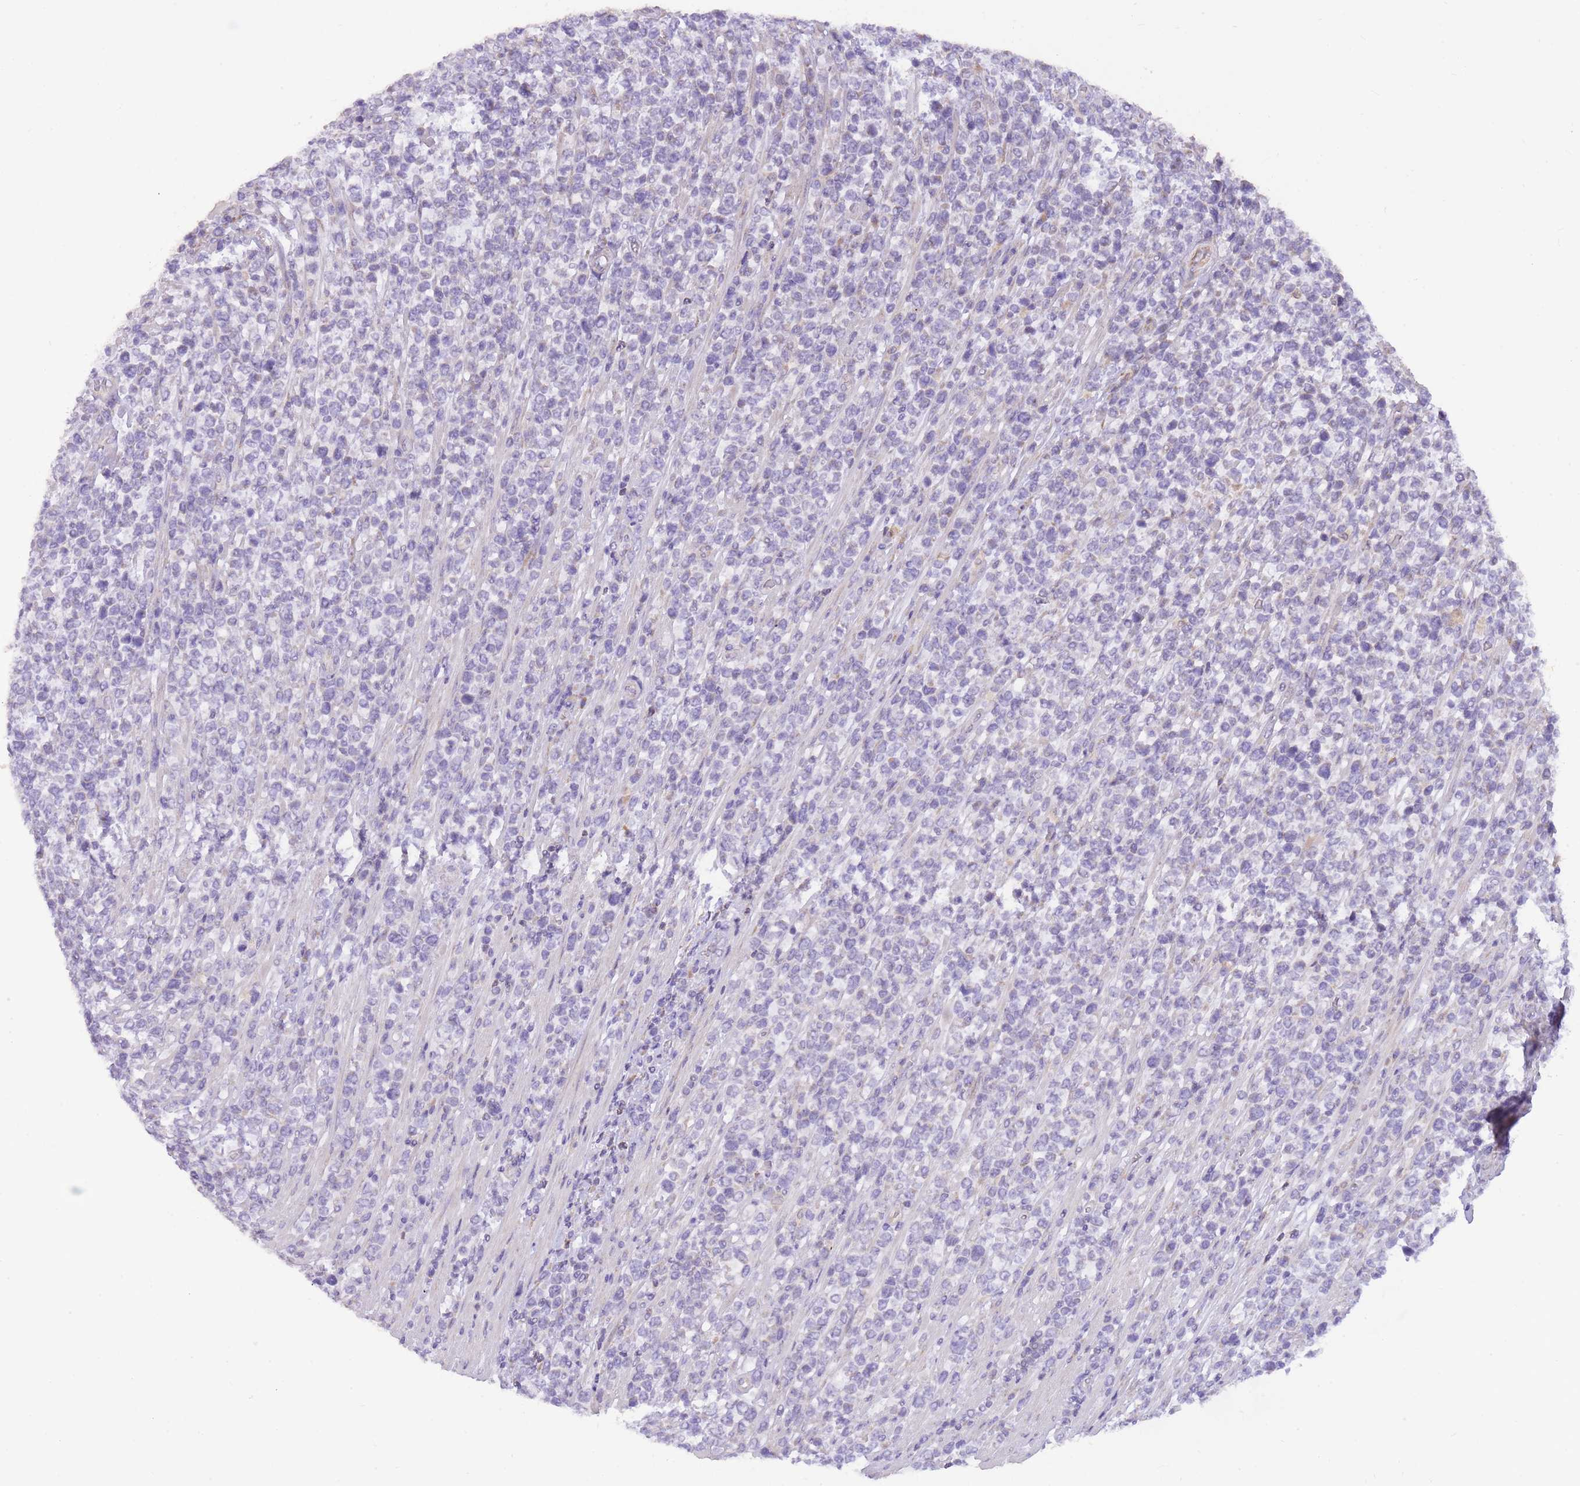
{"staining": {"intensity": "negative", "quantity": "none", "location": "none"}, "tissue": "lymphoma", "cell_type": "Tumor cells", "image_type": "cancer", "snomed": [{"axis": "morphology", "description": "Malignant lymphoma, non-Hodgkin's type, High grade"}, {"axis": "topography", "description": "Soft tissue"}], "caption": "Immunohistochemistry micrograph of neoplastic tissue: human high-grade malignant lymphoma, non-Hodgkin's type stained with DAB (3,3'-diaminobenzidine) reveals no significant protein staining in tumor cells.", "gene": "TOPAZ1", "patient": {"sex": "female", "age": 56}}